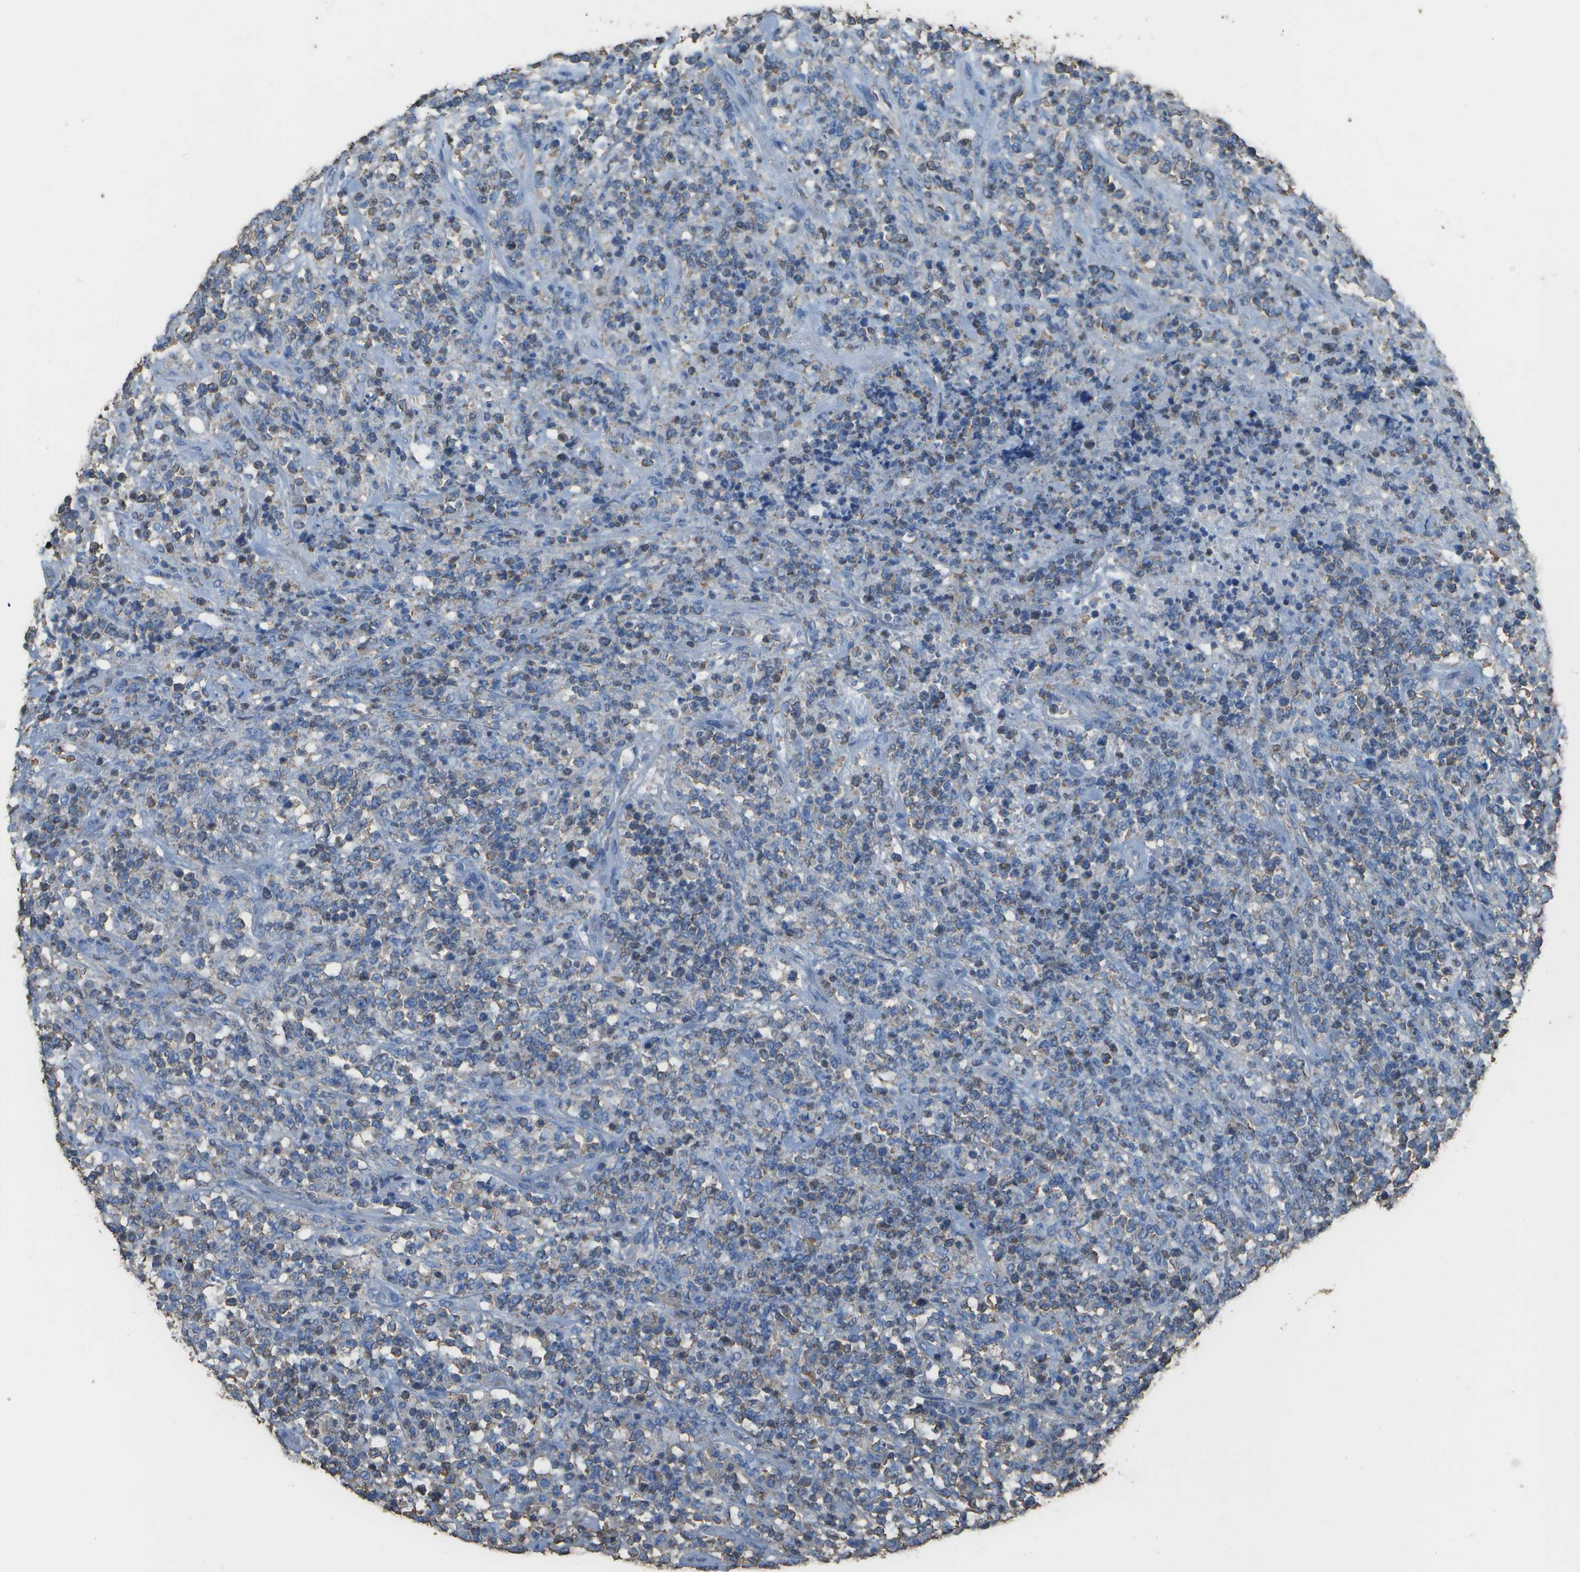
{"staining": {"intensity": "negative", "quantity": "none", "location": "none"}, "tissue": "lymphoma", "cell_type": "Tumor cells", "image_type": "cancer", "snomed": [{"axis": "morphology", "description": "Malignant lymphoma, non-Hodgkin's type, High grade"}, {"axis": "topography", "description": "Soft tissue"}], "caption": "Immunohistochemistry photomicrograph of neoplastic tissue: high-grade malignant lymphoma, non-Hodgkin's type stained with DAB exhibits no significant protein positivity in tumor cells.", "gene": "CYP4F11", "patient": {"sex": "male", "age": 18}}